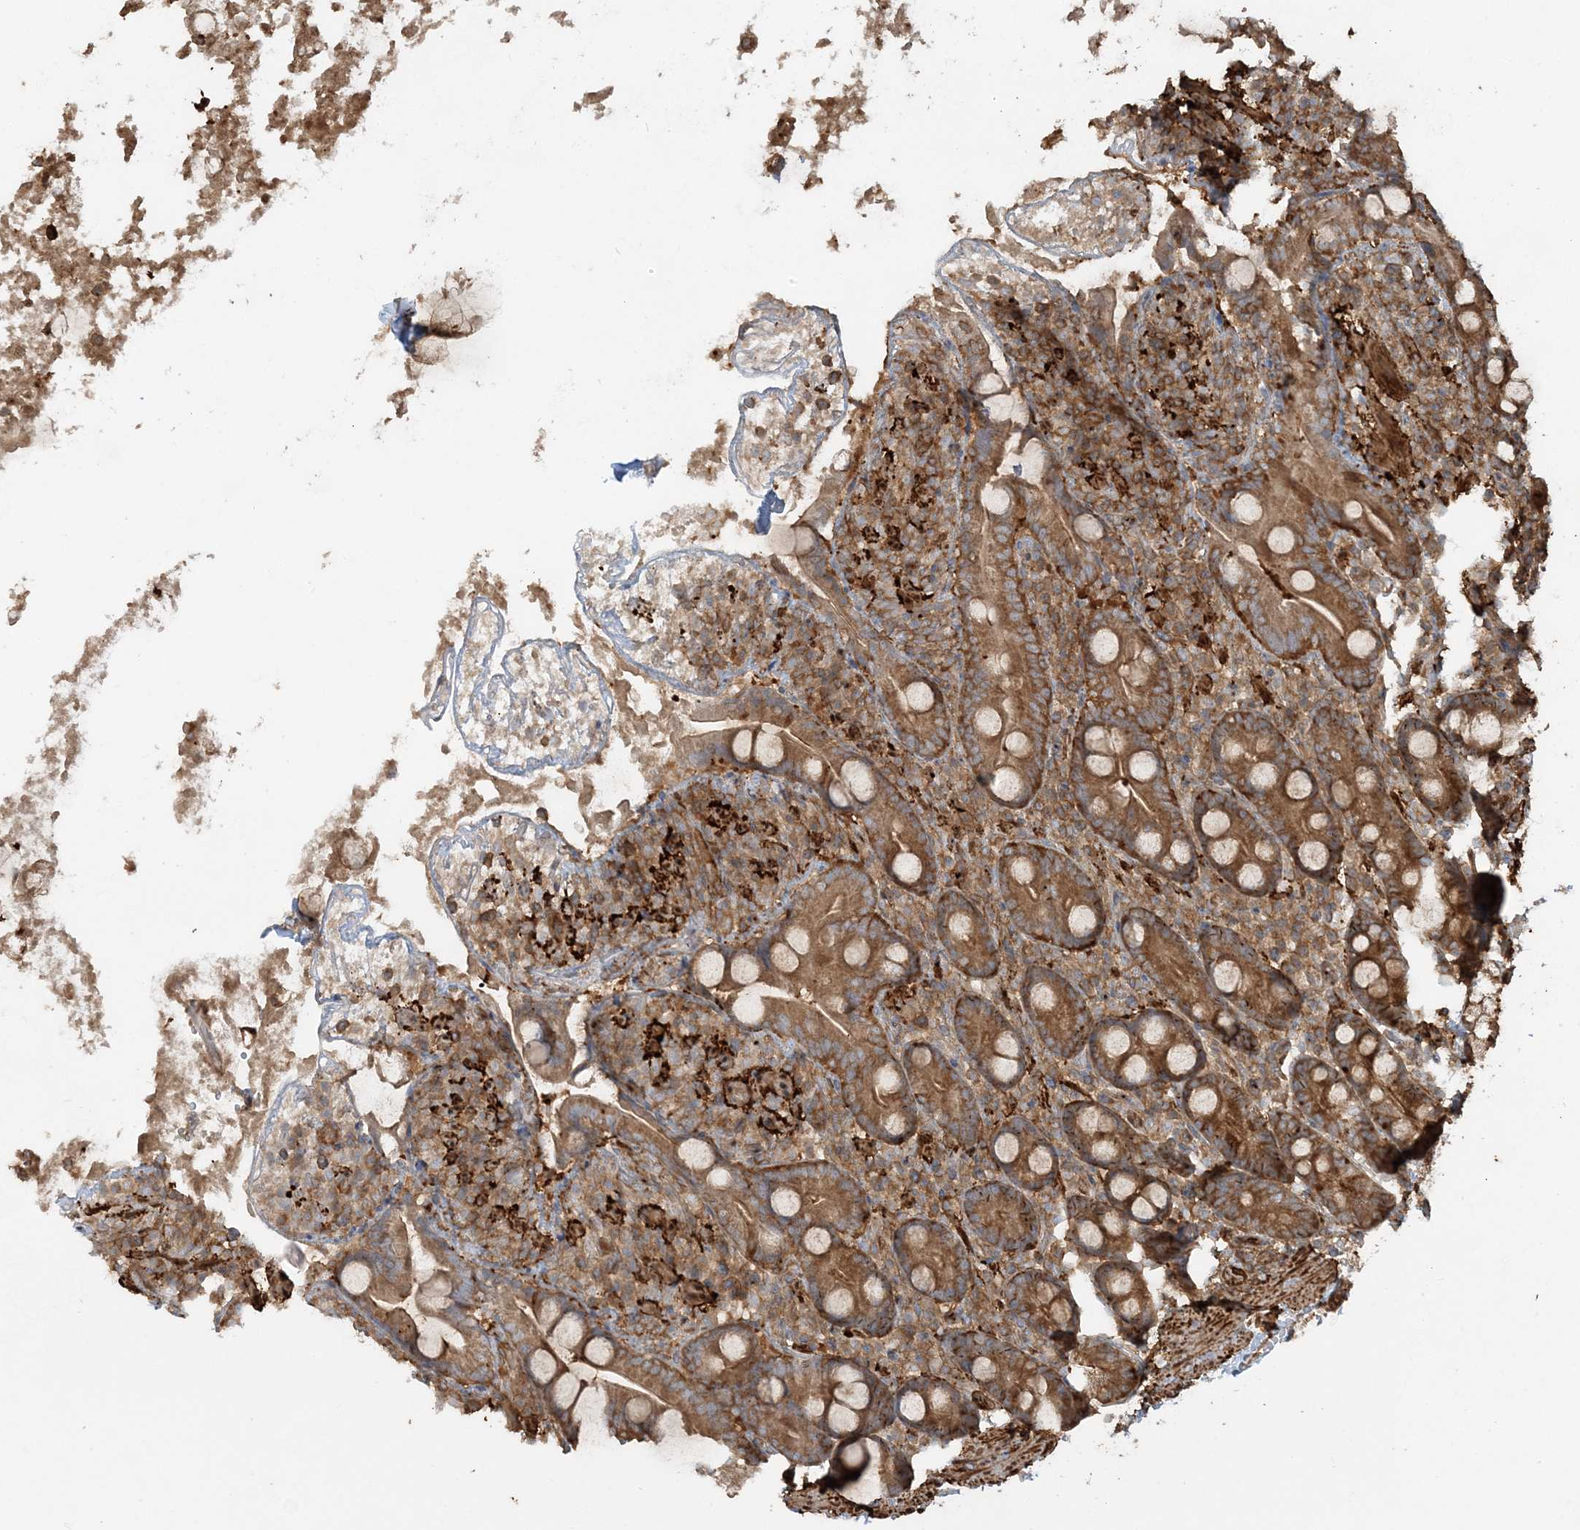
{"staining": {"intensity": "strong", "quantity": ">75%", "location": "cytoplasmic/membranous"}, "tissue": "duodenum", "cell_type": "Glandular cells", "image_type": "normal", "snomed": [{"axis": "morphology", "description": "Normal tissue, NOS"}, {"axis": "topography", "description": "Duodenum"}], "caption": "Immunohistochemistry (IHC) histopathology image of benign human duodenum stained for a protein (brown), which exhibits high levels of strong cytoplasmic/membranous positivity in about >75% of glandular cells.", "gene": "DSTN", "patient": {"sex": "male", "age": 35}}